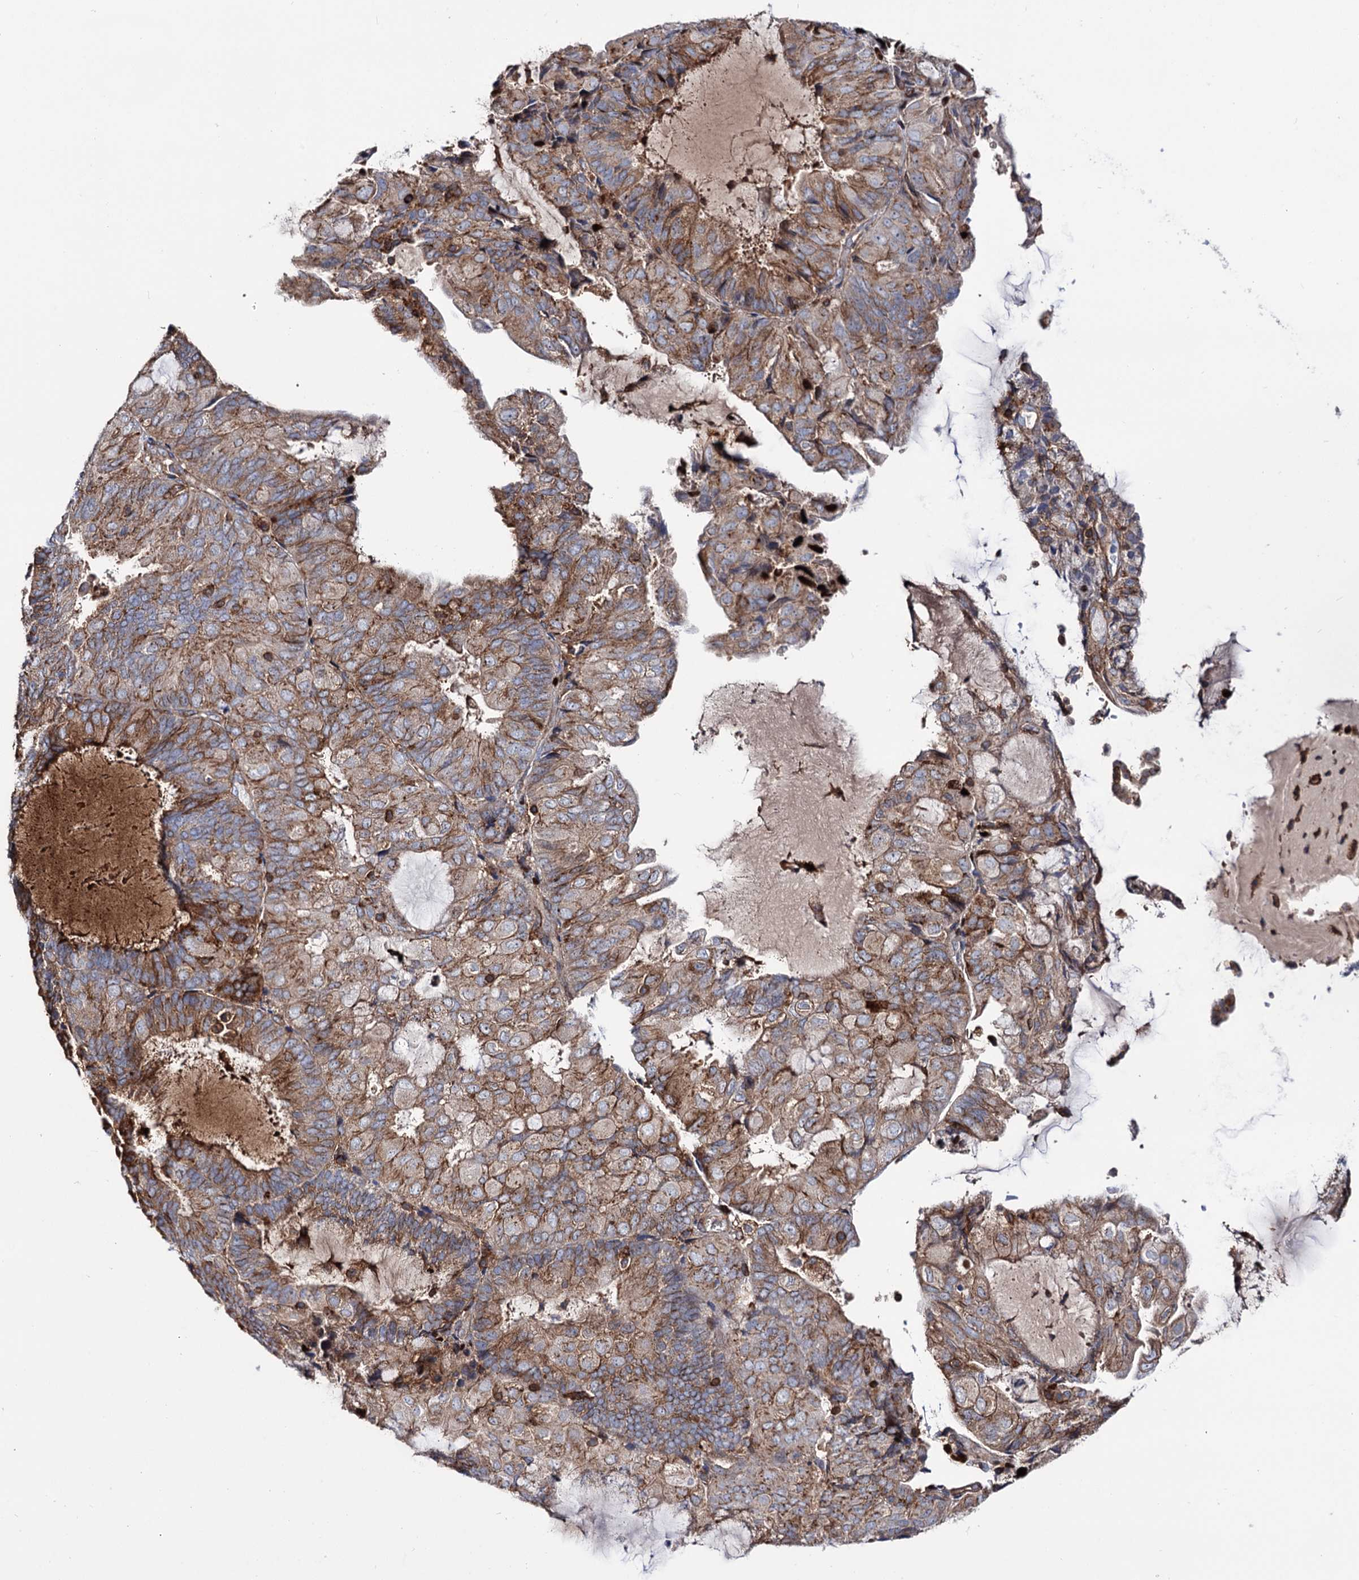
{"staining": {"intensity": "moderate", "quantity": ">75%", "location": "cytoplasmic/membranous"}, "tissue": "endometrial cancer", "cell_type": "Tumor cells", "image_type": "cancer", "snomed": [{"axis": "morphology", "description": "Adenocarcinoma, NOS"}, {"axis": "topography", "description": "Endometrium"}], "caption": "The image demonstrates a brown stain indicating the presence of a protein in the cytoplasmic/membranous of tumor cells in endometrial adenocarcinoma. The protein is shown in brown color, while the nuclei are stained blue.", "gene": "DEF6", "patient": {"sex": "female", "age": 81}}